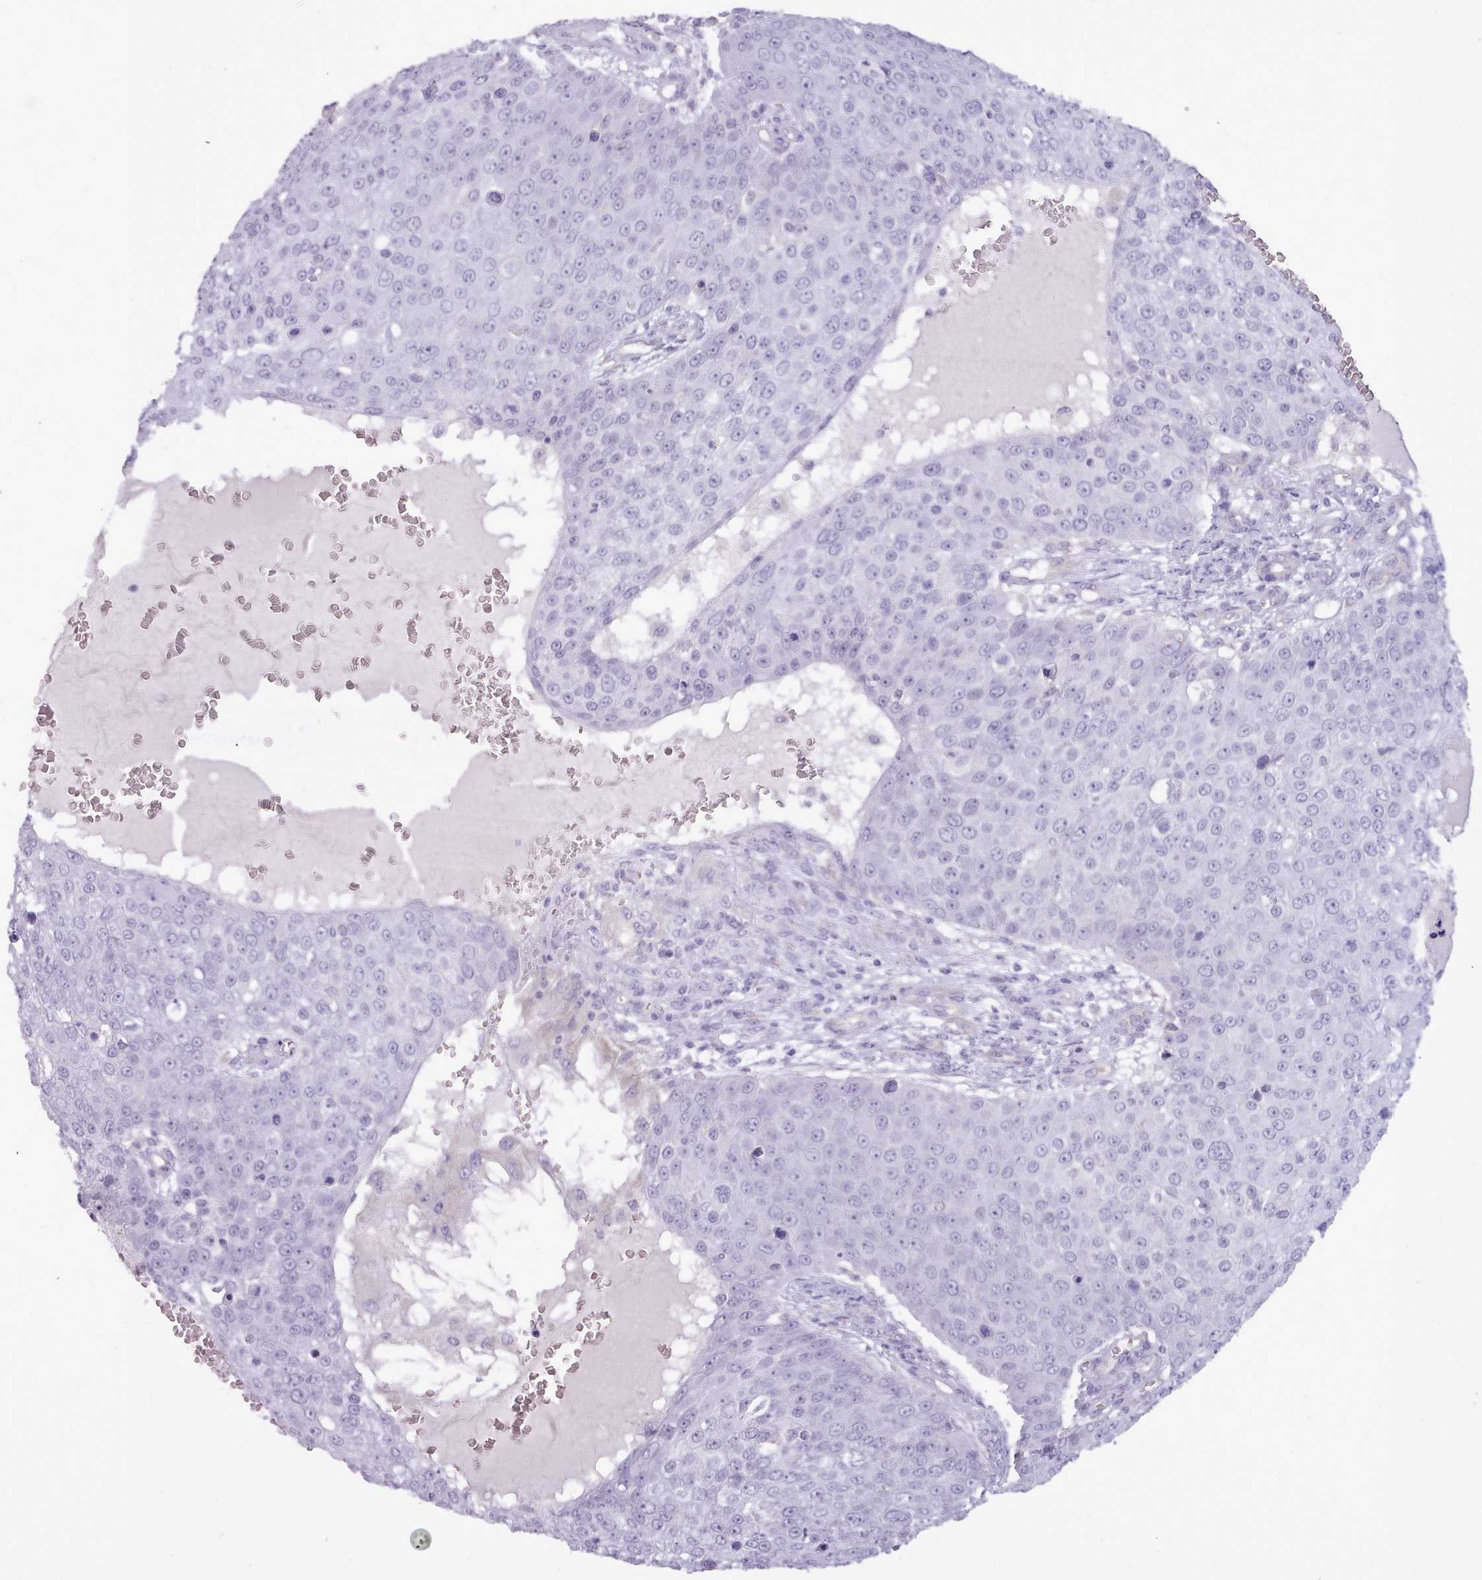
{"staining": {"intensity": "negative", "quantity": "none", "location": "none"}, "tissue": "skin cancer", "cell_type": "Tumor cells", "image_type": "cancer", "snomed": [{"axis": "morphology", "description": "Squamous cell carcinoma, NOS"}, {"axis": "topography", "description": "Skin"}], "caption": "Tumor cells are negative for protein expression in human skin cancer (squamous cell carcinoma). (DAB IHC, high magnification).", "gene": "BDKRB2", "patient": {"sex": "male", "age": 71}}